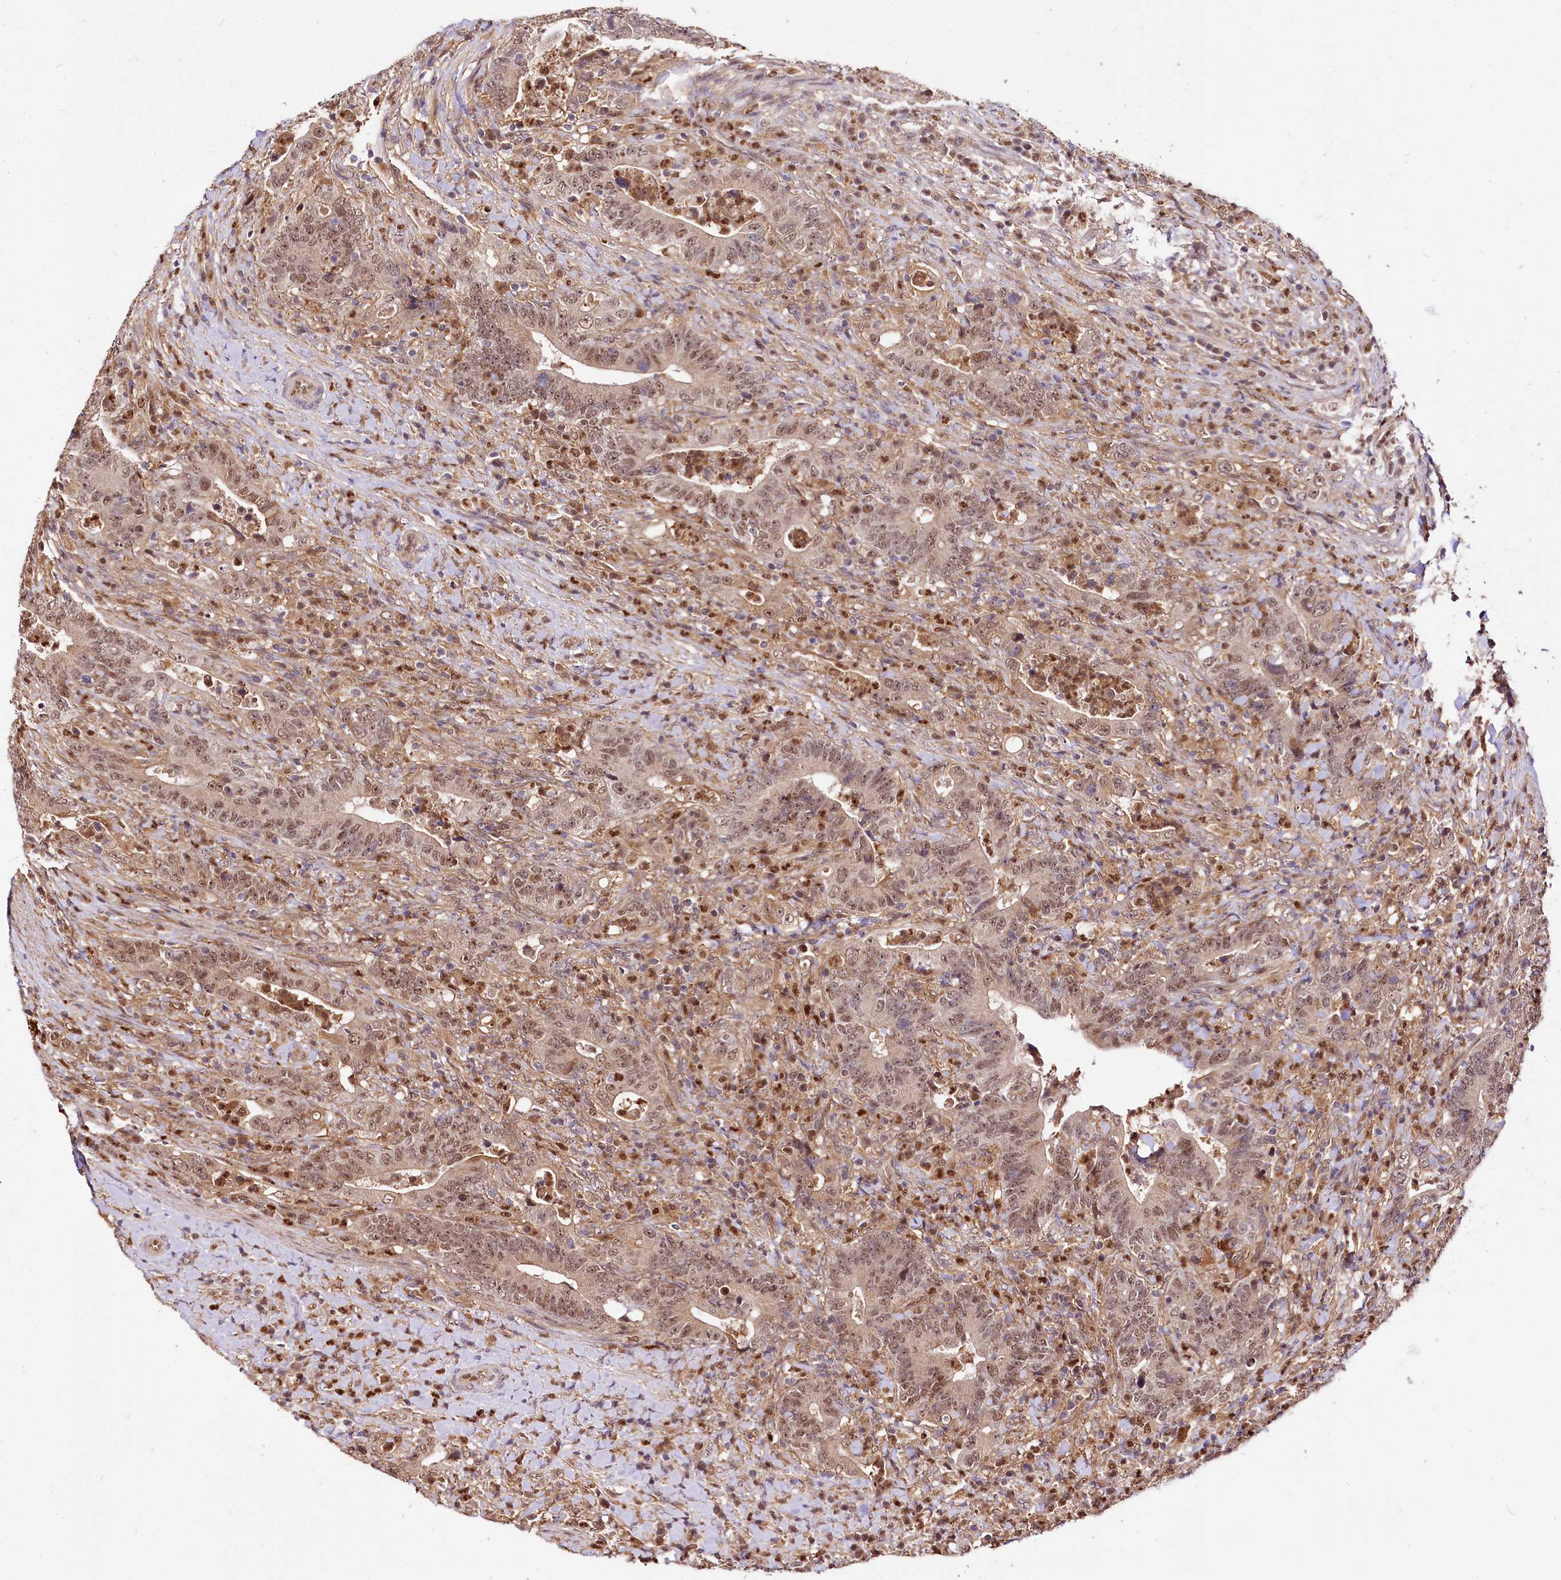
{"staining": {"intensity": "moderate", "quantity": "25%-75%", "location": "nuclear"}, "tissue": "colorectal cancer", "cell_type": "Tumor cells", "image_type": "cancer", "snomed": [{"axis": "morphology", "description": "Adenocarcinoma, NOS"}, {"axis": "topography", "description": "Colon"}], "caption": "Colorectal cancer (adenocarcinoma) was stained to show a protein in brown. There is medium levels of moderate nuclear positivity in about 25%-75% of tumor cells. (DAB (3,3'-diaminobenzidine) = brown stain, brightfield microscopy at high magnification).", "gene": "GNL3L", "patient": {"sex": "female", "age": 75}}